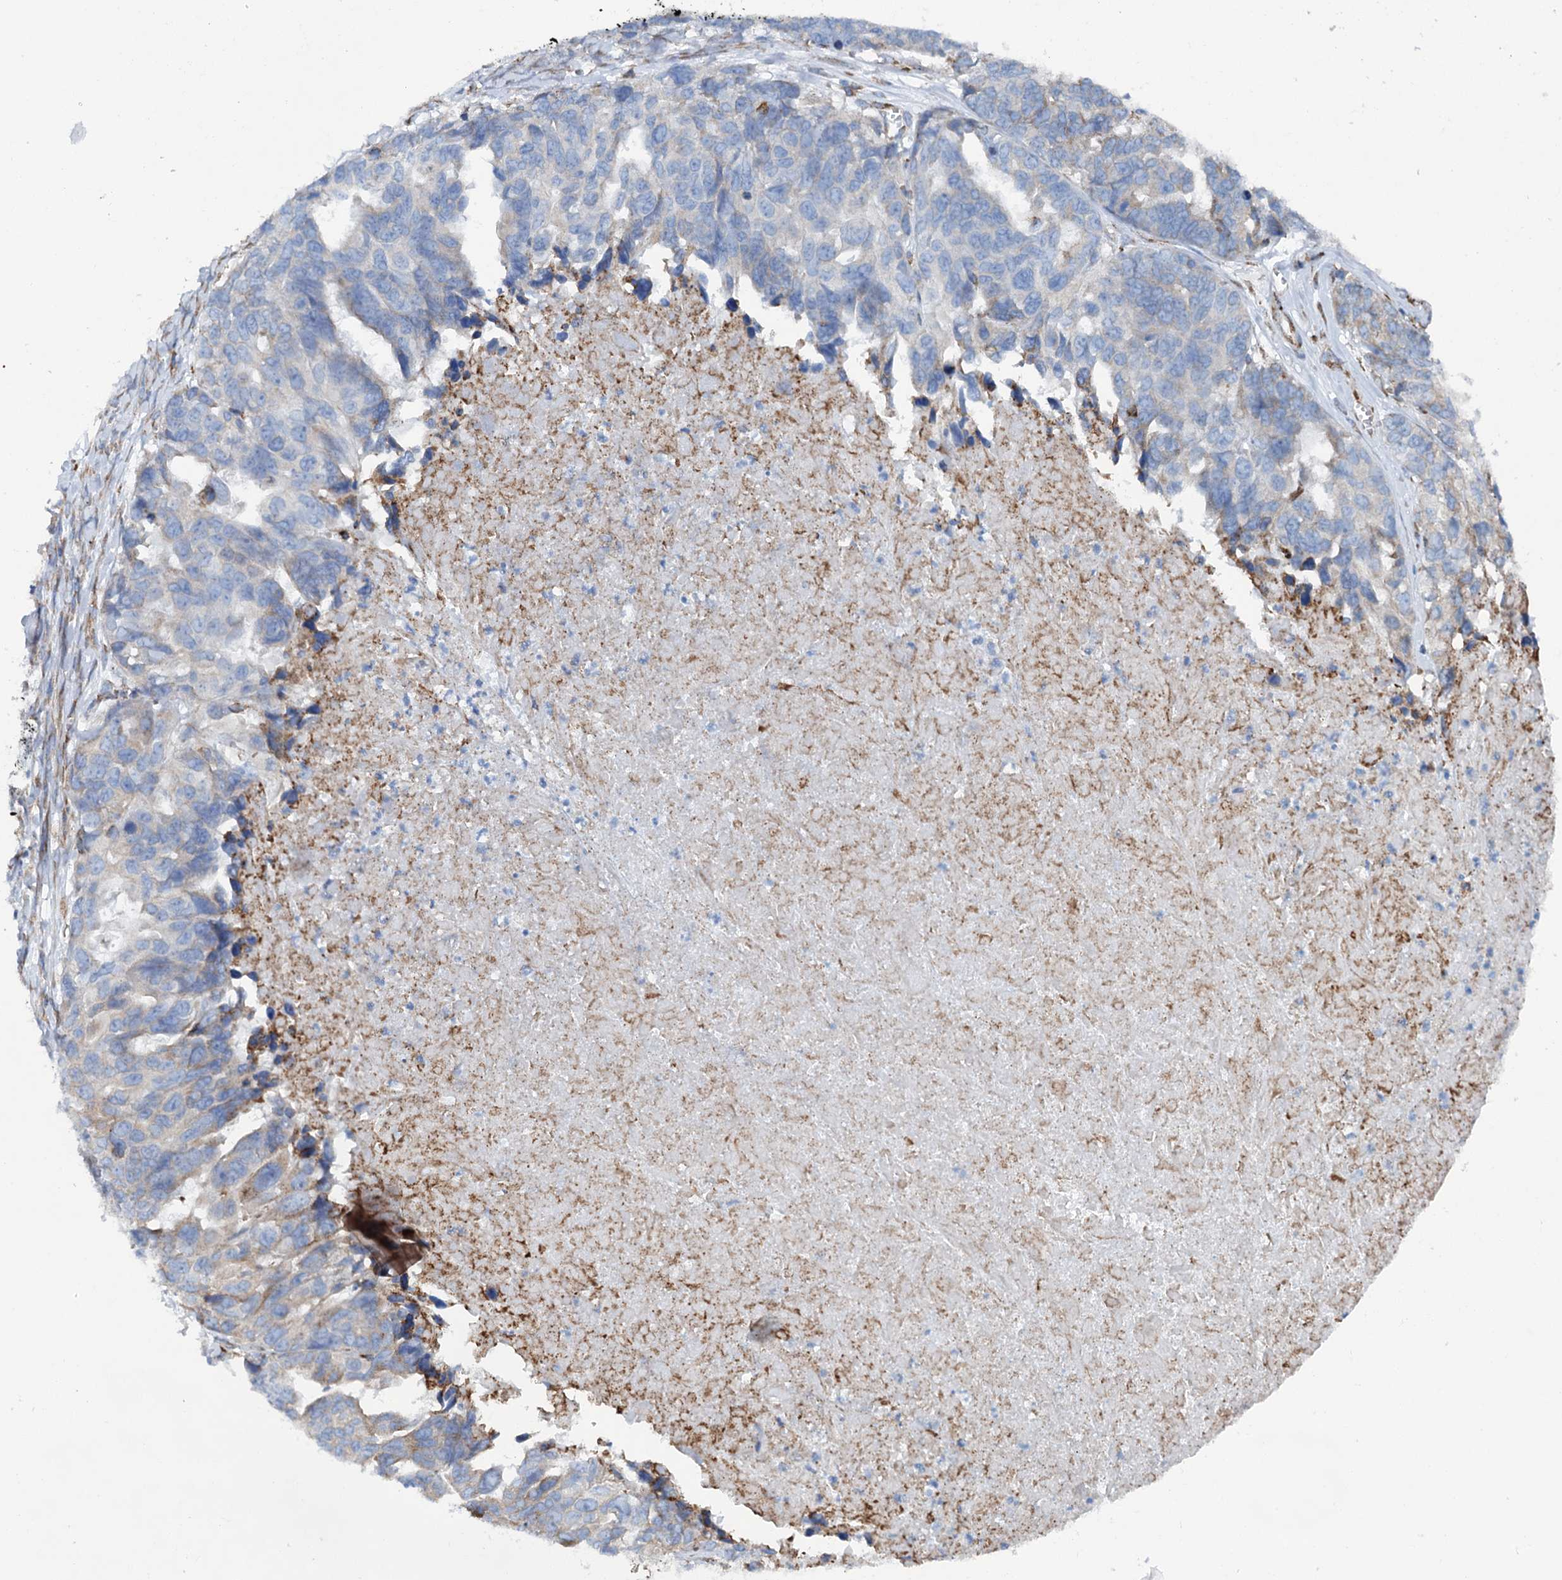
{"staining": {"intensity": "weak", "quantity": "<25%", "location": "cytoplasmic/membranous"}, "tissue": "ovarian cancer", "cell_type": "Tumor cells", "image_type": "cancer", "snomed": [{"axis": "morphology", "description": "Cystadenocarcinoma, serous, NOS"}, {"axis": "topography", "description": "Ovary"}], "caption": "Protein analysis of ovarian serous cystadenocarcinoma exhibits no significant positivity in tumor cells.", "gene": "SHE", "patient": {"sex": "female", "age": 79}}